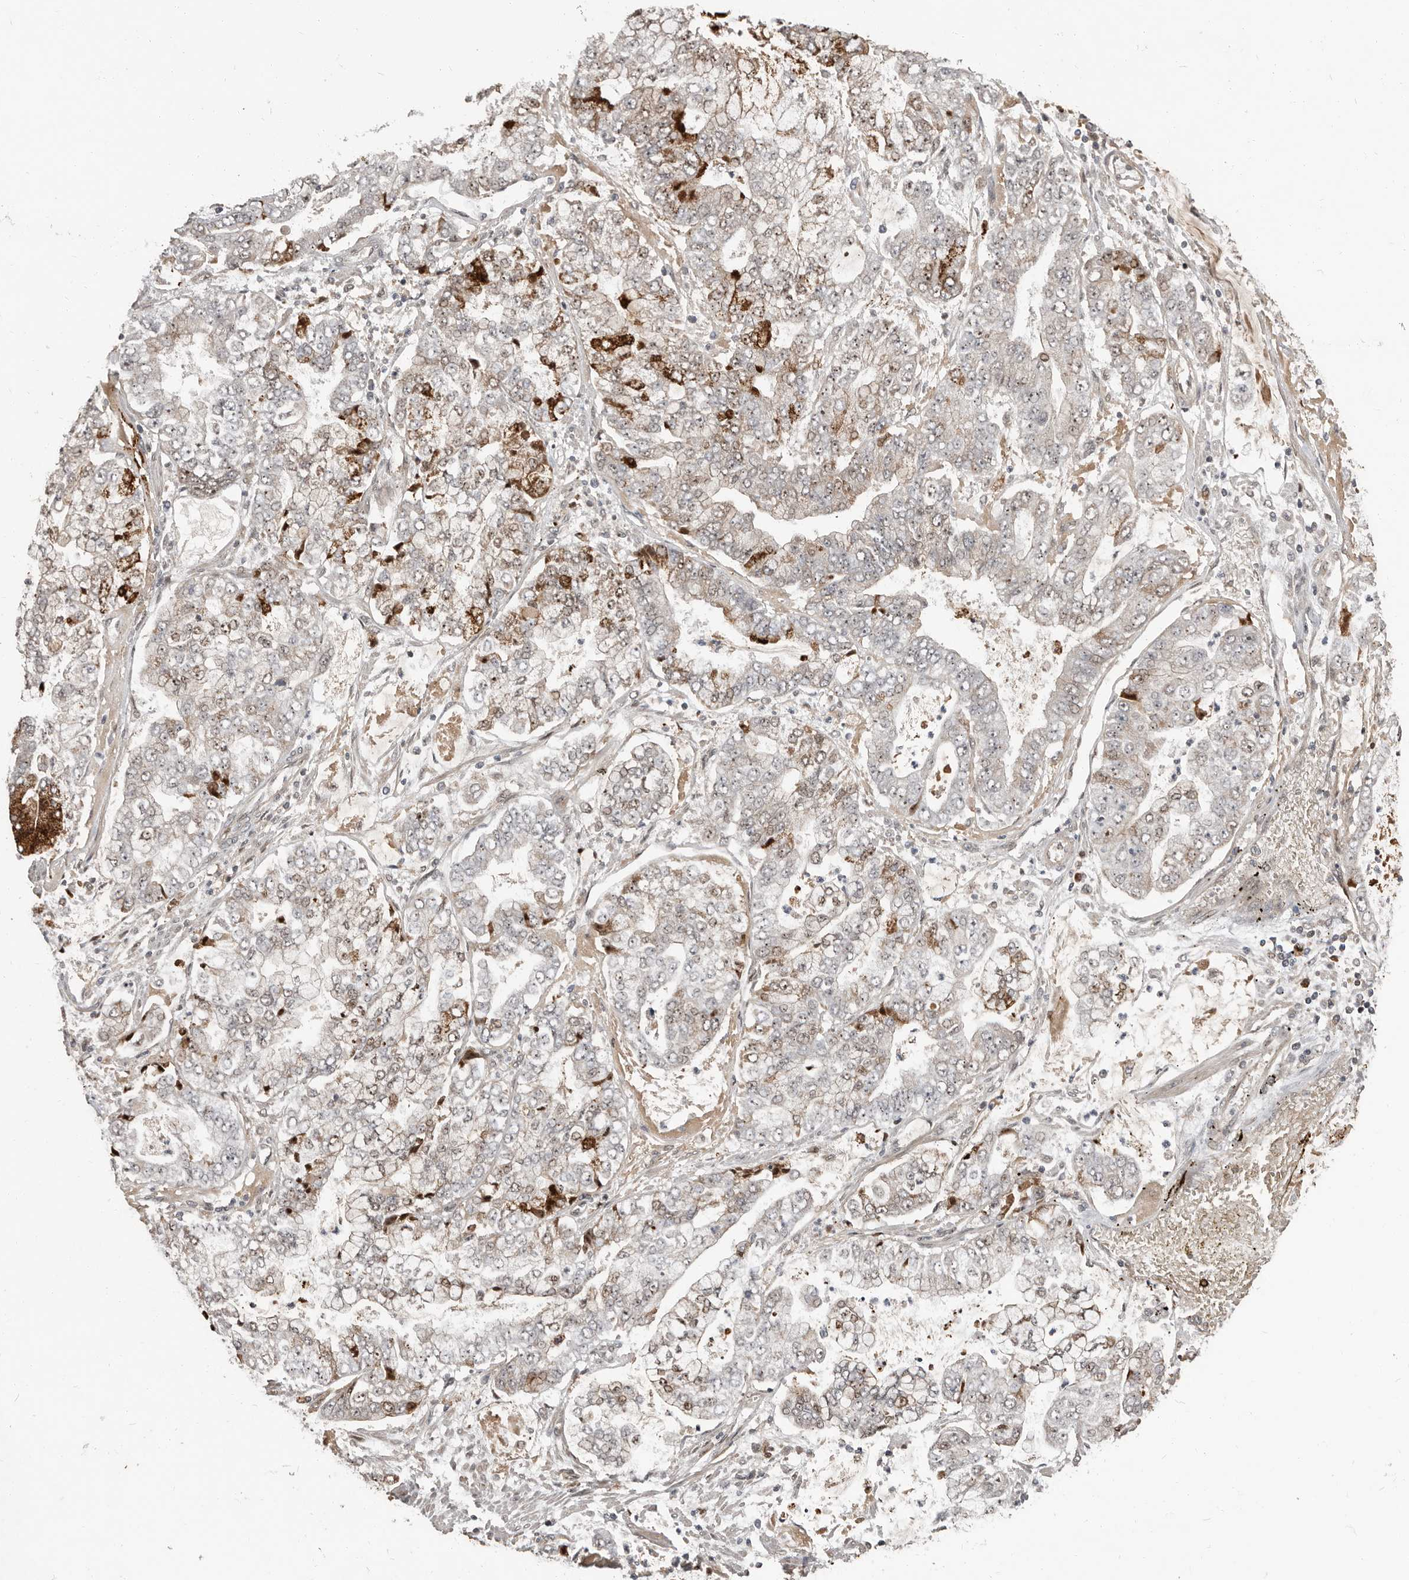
{"staining": {"intensity": "strong", "quantity": "25%-75%", "location": "cytoplasmic/membranous"}, "tissue": "stomach cancer", "cell_type": "Tumor cells", "image_type": "cancer", "snomed": [{"axis": "morphology", "description": "Adenocarcinoma, NOS"}, {"axis": "topography", "description": "Stomach"}], "caption": "Protein expression analysis of stomach cancer (adenocarcinoma) demonstrates strong cytoplasmic/membranous expression in about 25%-75% of tumor cells.", "gene": "APOL6", "patient": {"sex": "male", "age": 76}}